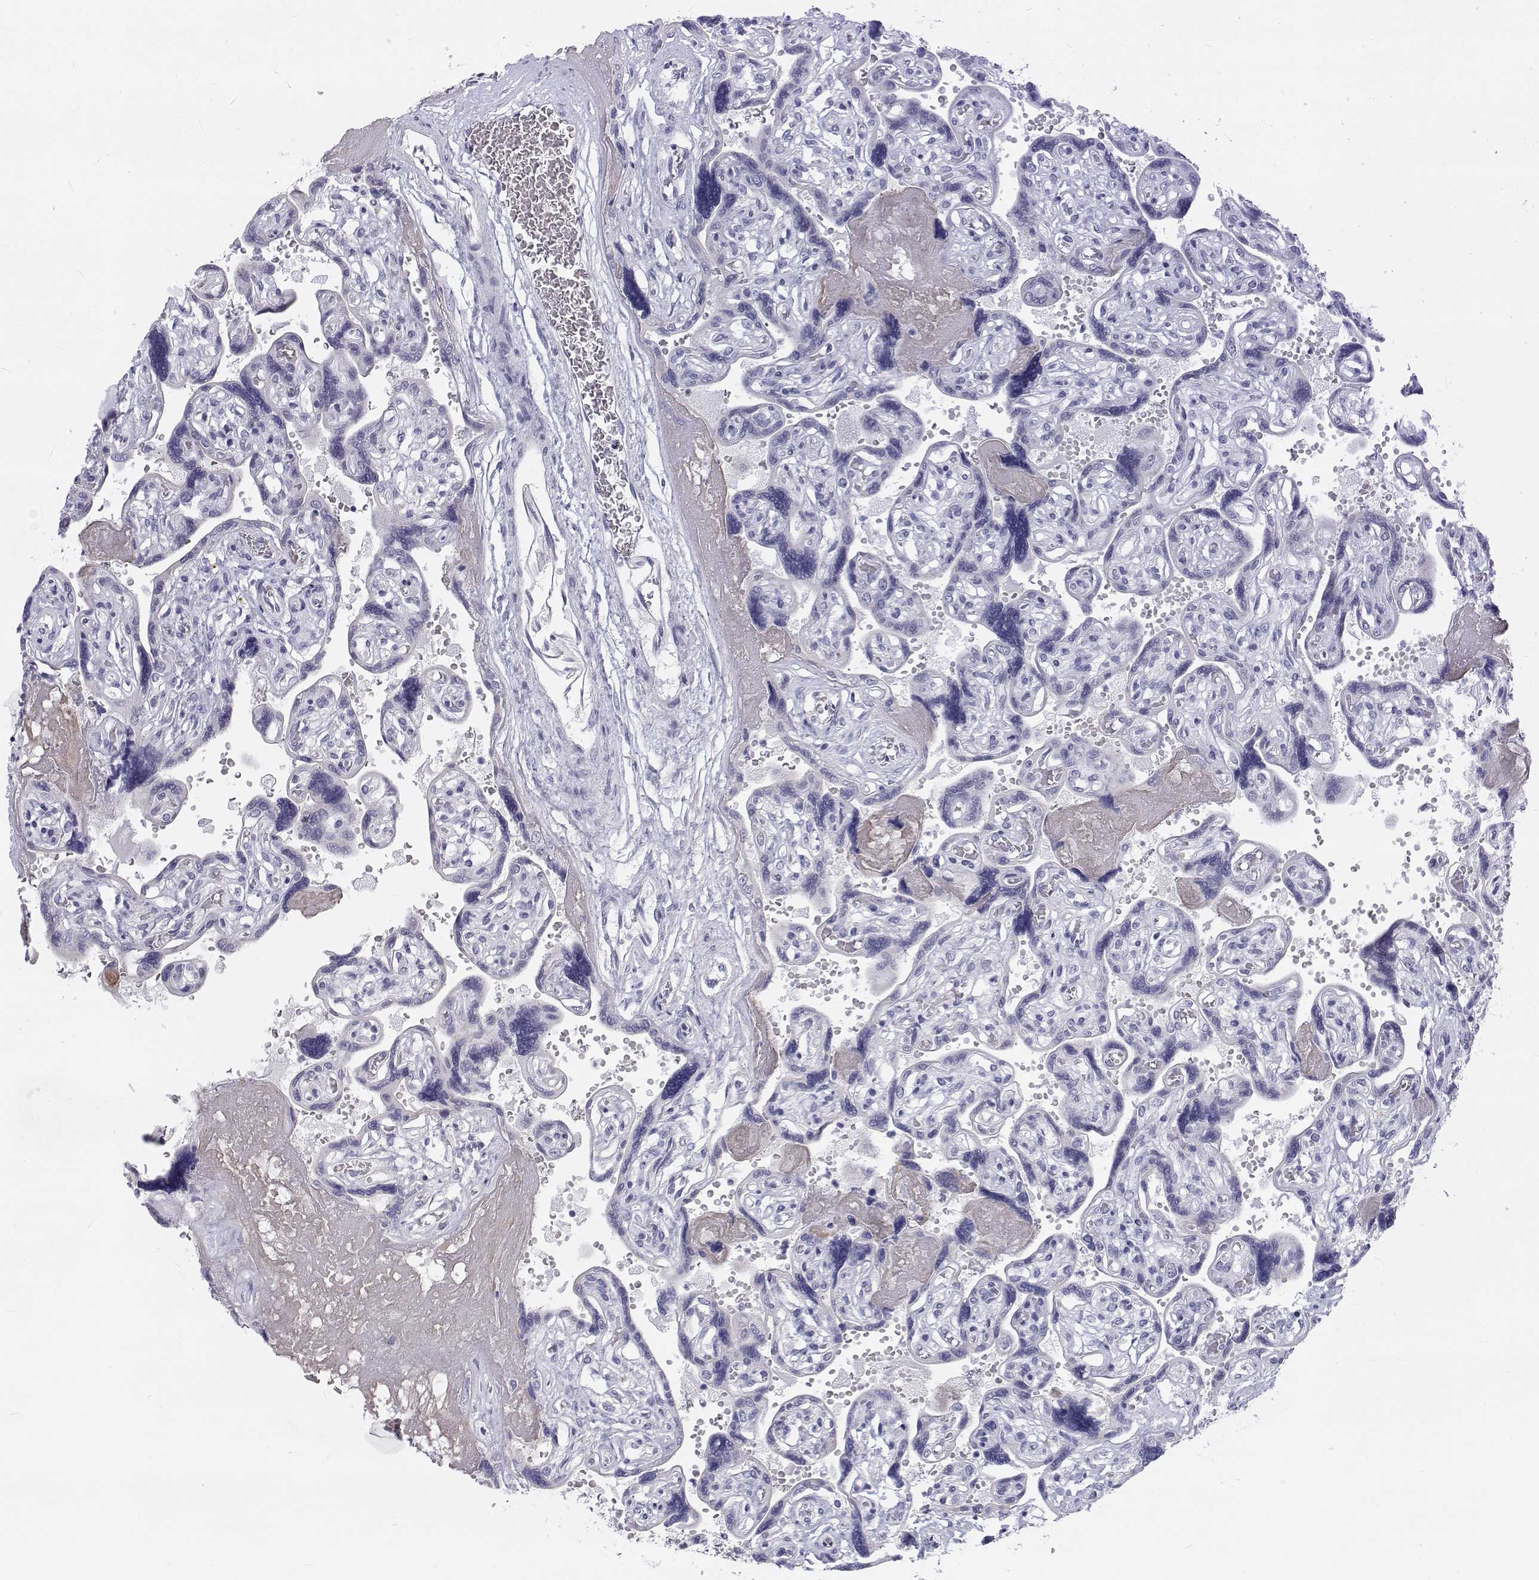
{"staining": {"intensity": "negative", "quantity": "none", "location": "none"}, "tissue": "placenta", "cell_type": "Decidual cells", "image_type": "normal", "snomed": [{"axis": "morphology", "description": "Normal tissue, NOS"}, {"axis": "topography", "description": "Placenta"}], "caption": "This is a micrograph of immunohistochemistry (IHC) staining of benign placenta, which shows no staining in decidual cells.", "gene": "NCR2", "patient": {"sex": "female", "age": 32}}